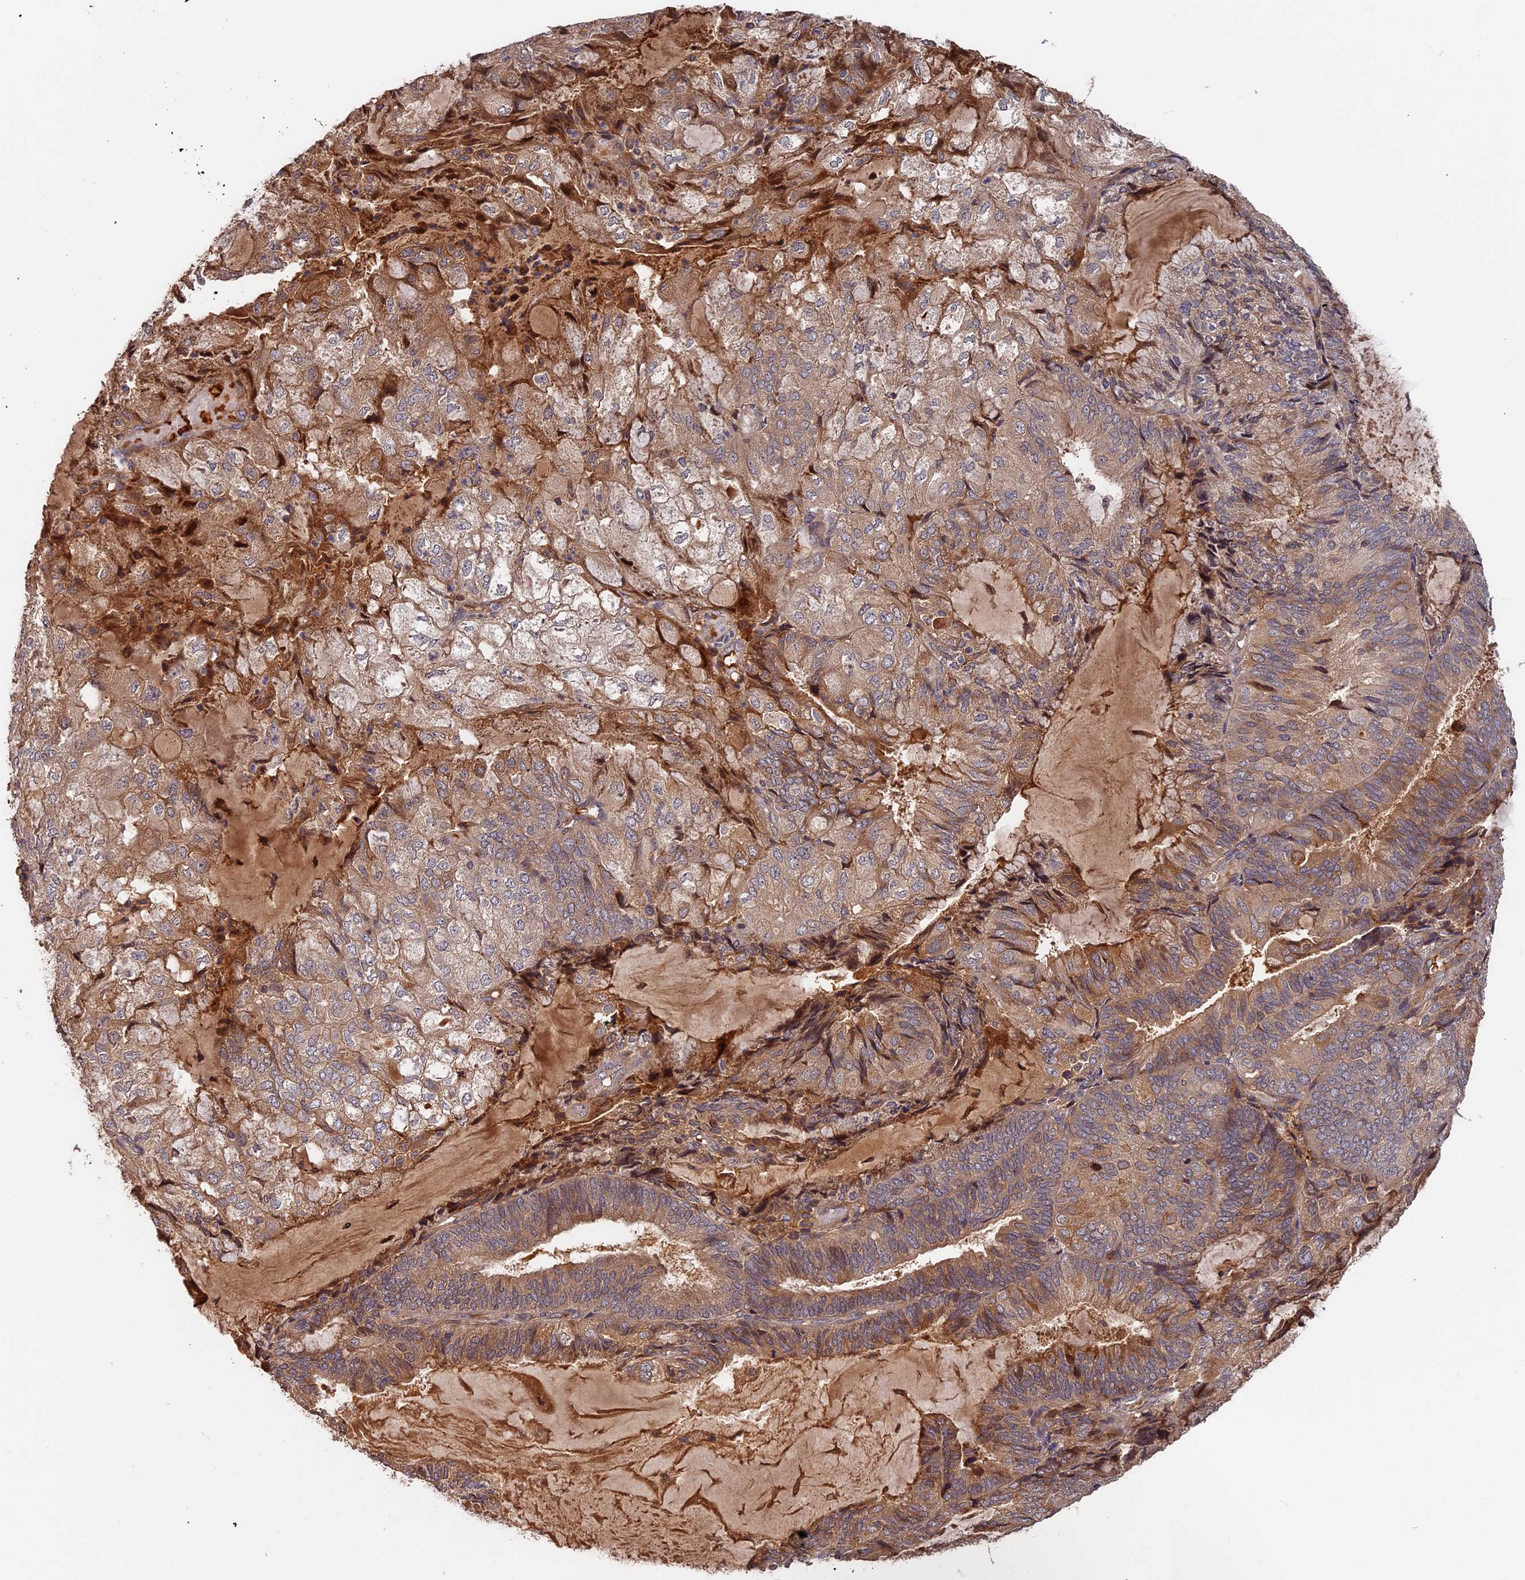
{"staining": {"intensity": "moderate", "quantity": ">75%", "location": "cytoplasmic/membranous"}, "tissue": "endometrial cancer", "cell_type": "Tumor cells", "image_type": "cancer", "snomed": [{"axis": "morphology", "description": "Adenocarcinoma, NOS"}, {"axis": "topography", "description": "Endometrium"}], "caption": "About >75% of tumor cells in human adenocarcinoma (endometrial) demonstrate moderate cytoplasmic/membranous protein expression as visualized by brown immunohistochemical staining.", "gene": "ITIH1", "patient": {"sex": "female", "age": 81}}